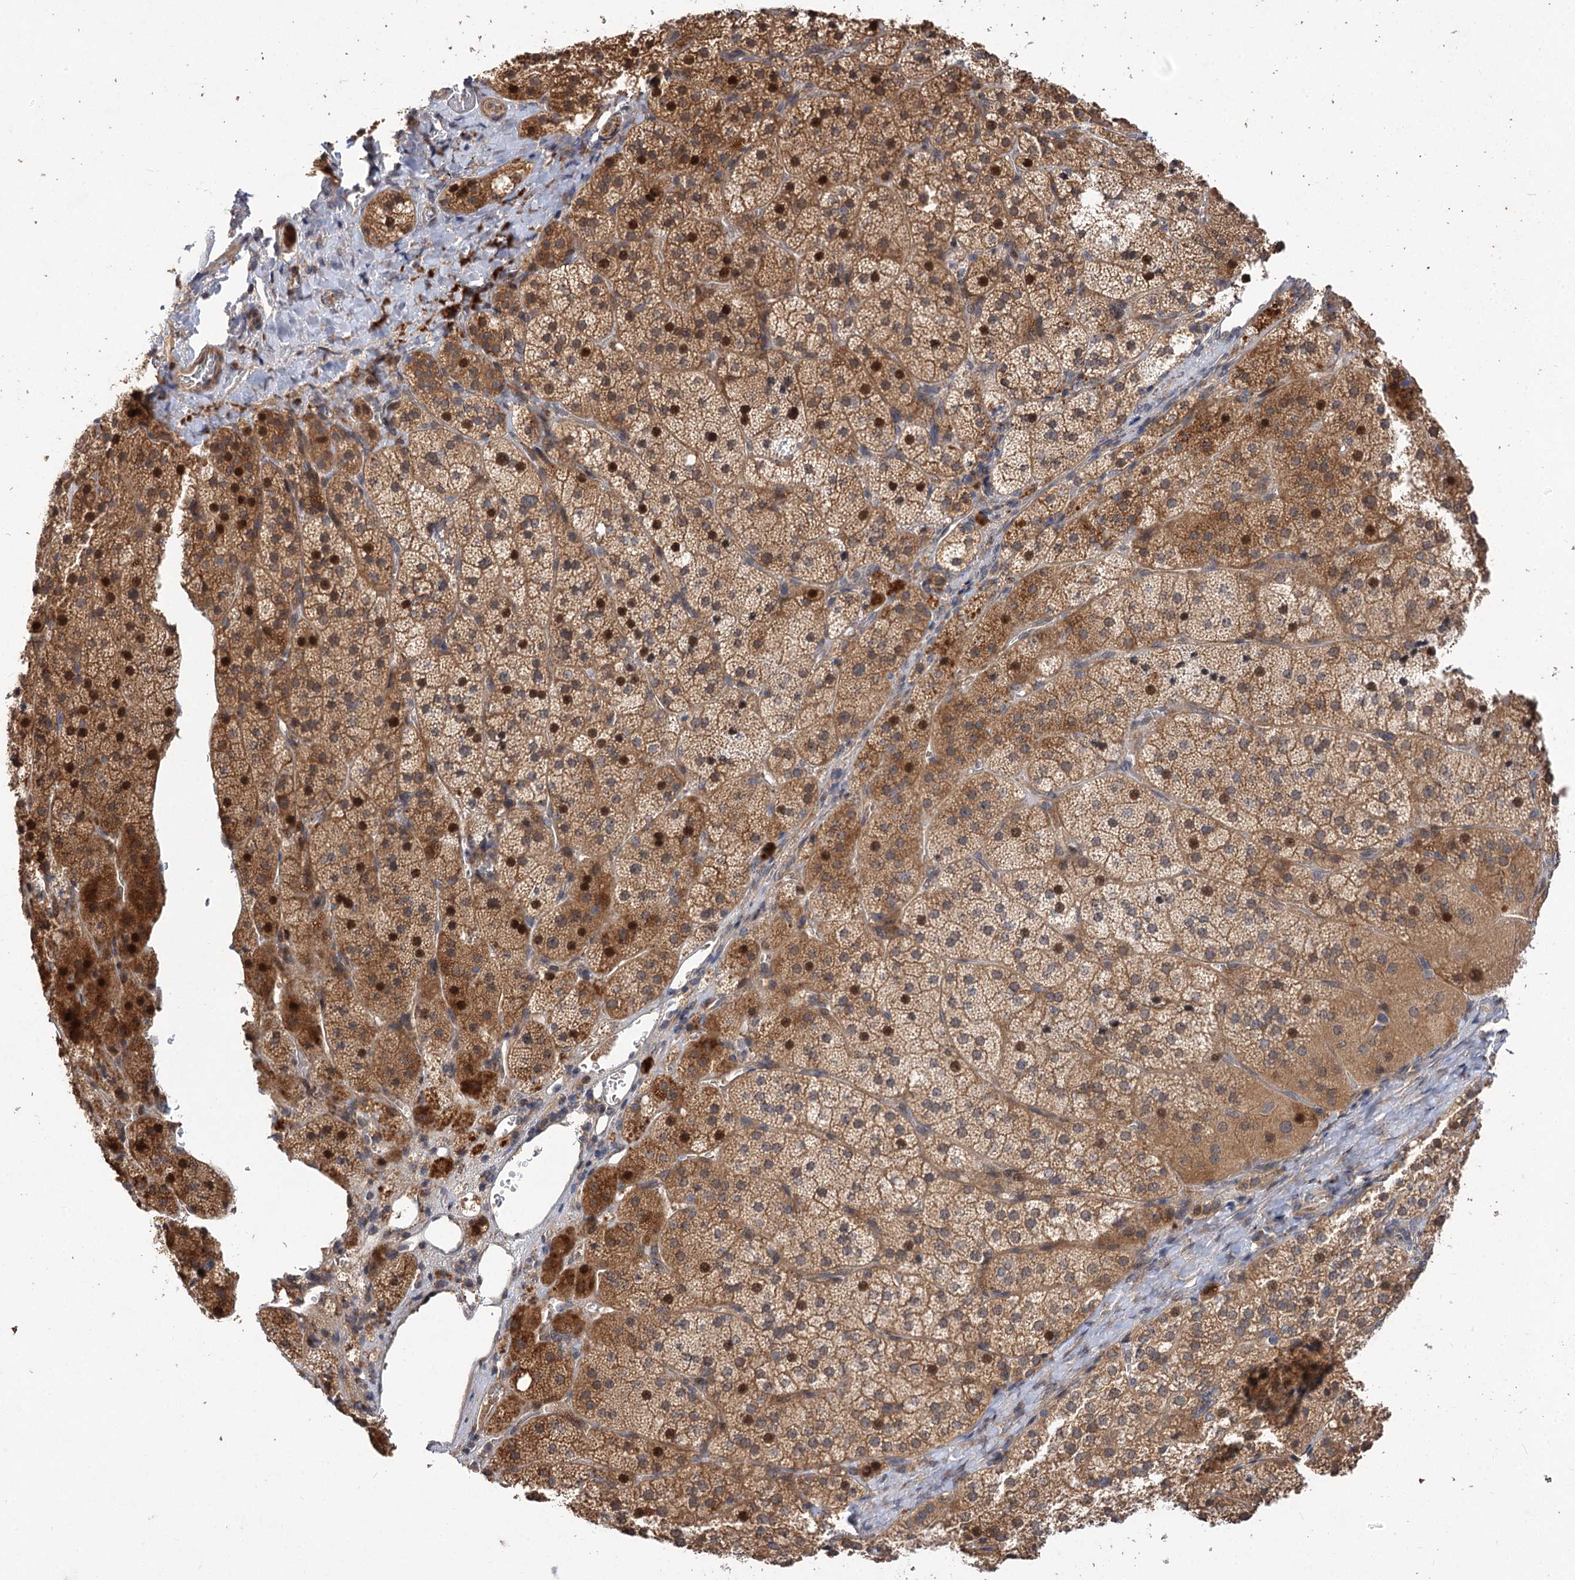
{"staining": {"intensity": "moderate", "quantity": ">75%", "location": "cytoplasmic/membranous,nuclear"}, "tissue": "adrenal gland", "cell_type": "Glandular cells", "image_type": "normal", "snomed": [{"axis": "morphology", "description": "Normal tissue, NOS"}, {"axis": "topography", "description": "Adrenal gland"}], "caption": "A medium amount of moderate cytoplasmic/membranous,nuclear expression is appreciated in about >75% of glandular cells in benign adrenal gland.", "gene": "FBXW8", "patient": {"sex": "female", "age": 44}}